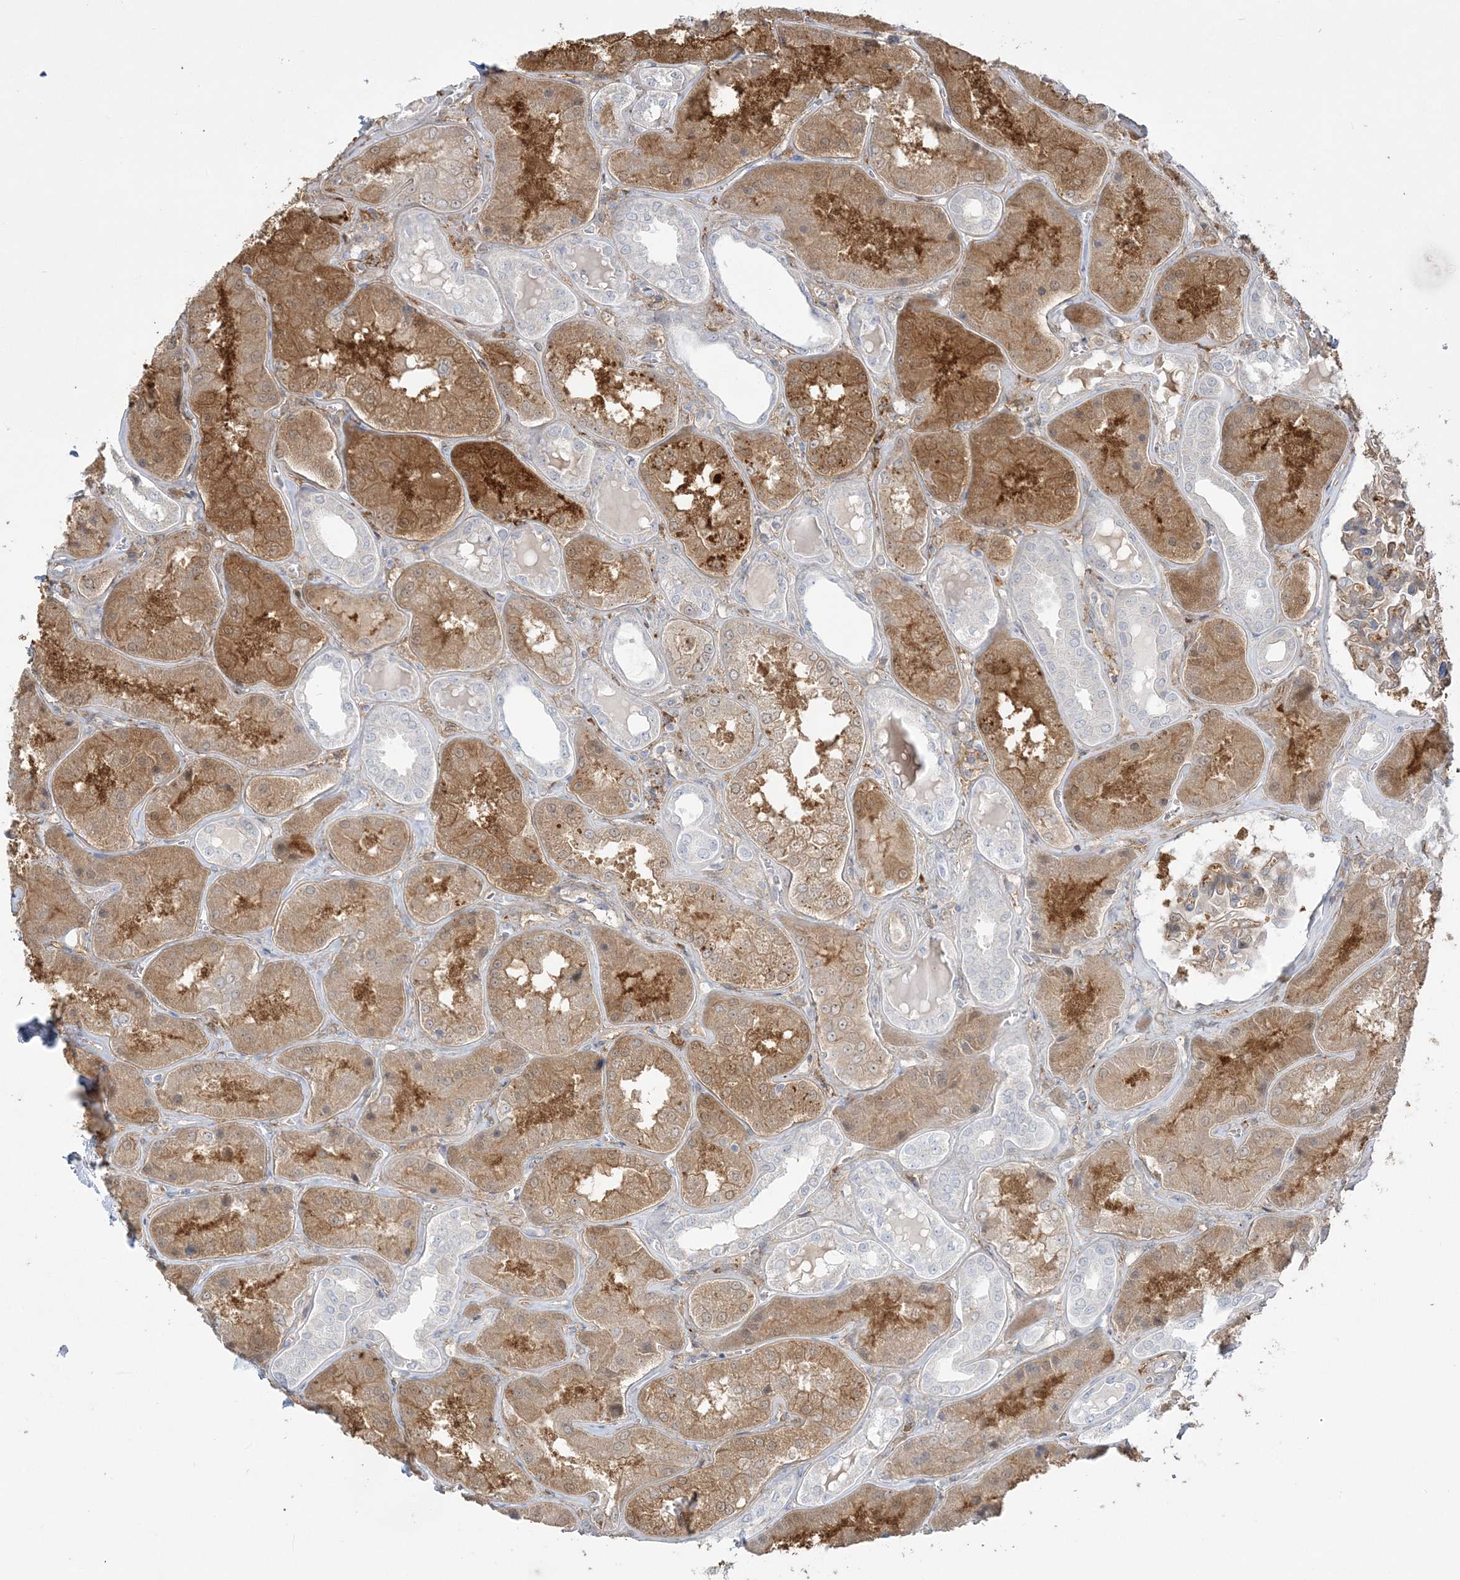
{"staining": {"intensity": "weak", "quantity": "25%-75%", "location": "cytoplasmic/membranous"}, "tissue": "kidney", "cell_type": "Cells in glomeruli", "image_type": "normal", "snomed": [{"axis": "morphology", "description": "Normal tissue, NOS"}, {"axis": "topography", "description": "Kidney"}], "caption": "IHC (DAB) staining of benign human kidney reveals weak cytoplasmic/membranous protein expression in about 25%-75% of cells in glomeruli.", "gene": "HAAO", "patient": {"sex": "female", "age": 56}}